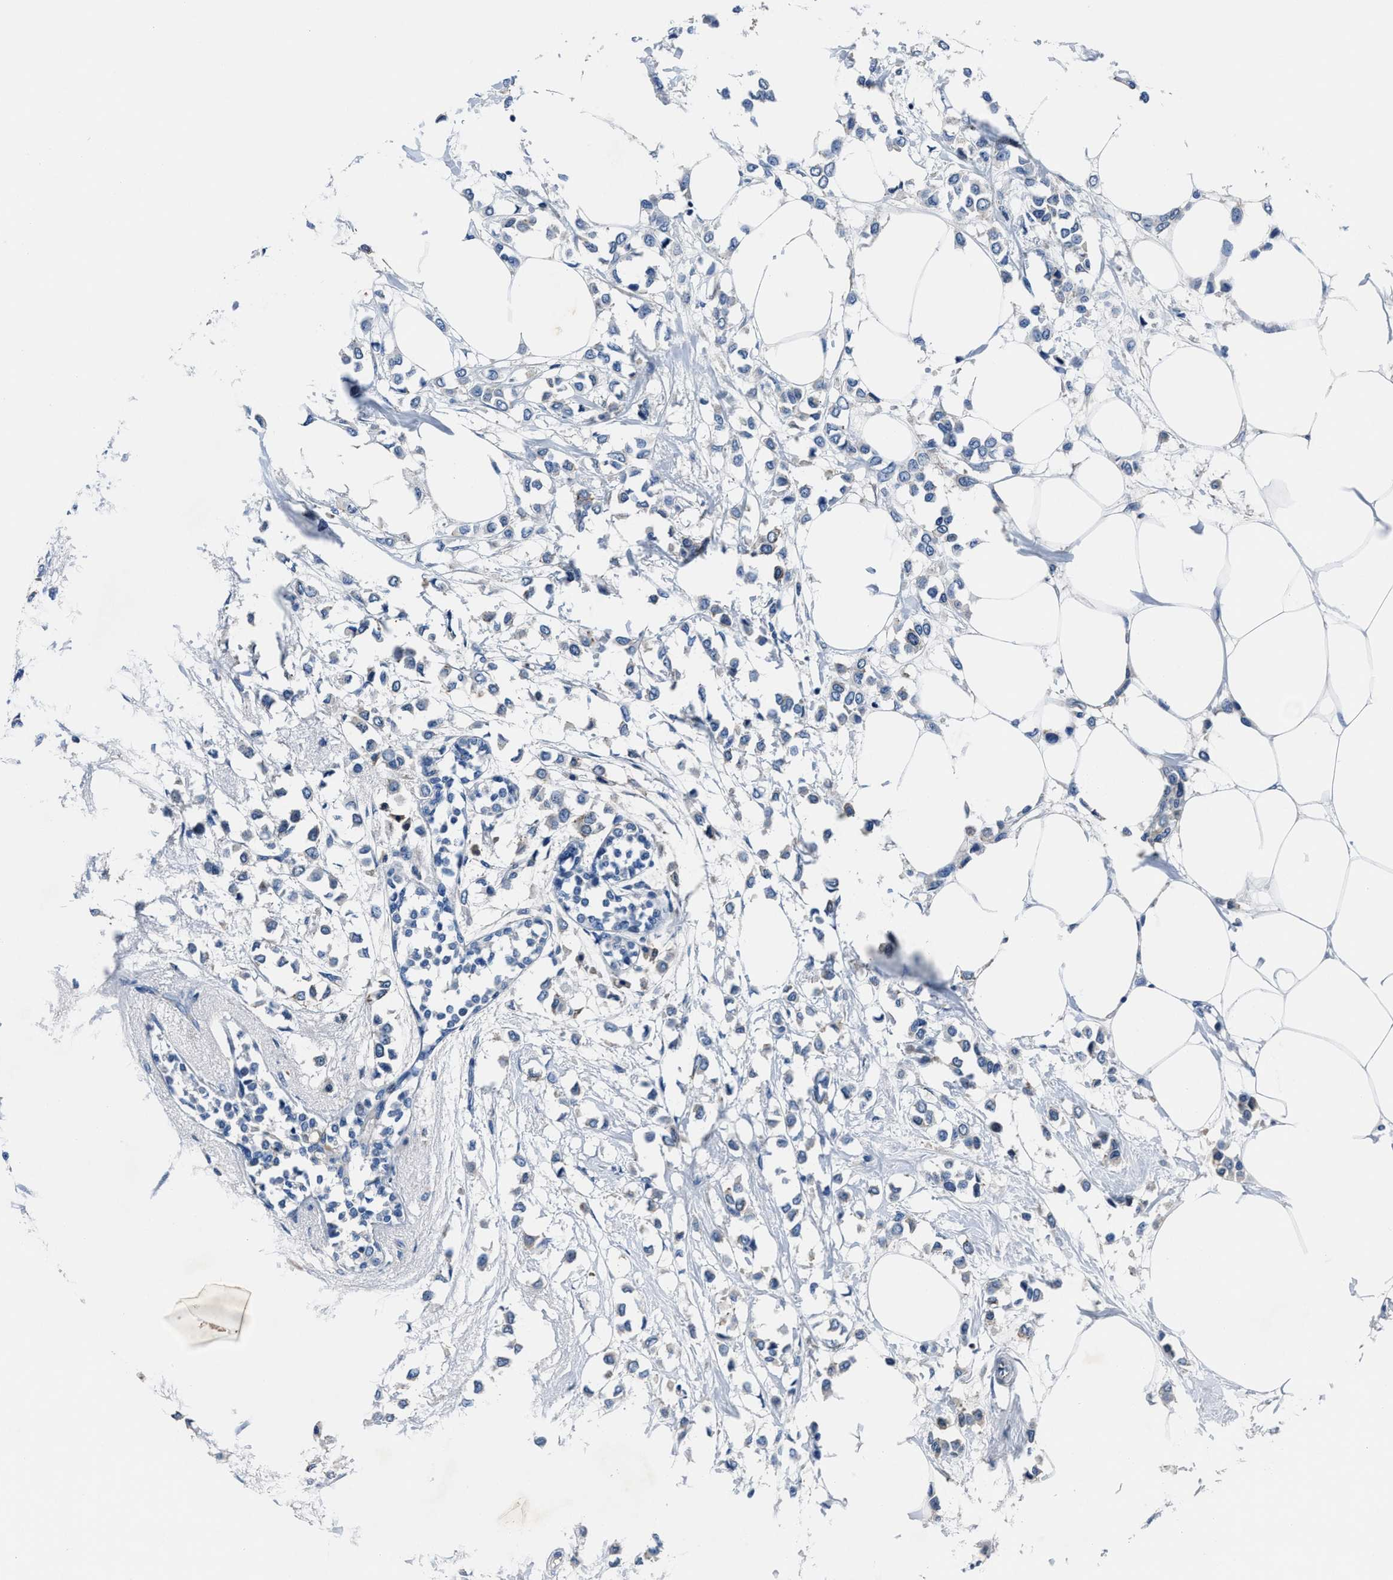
{"staining": {"intensity": "negative", "quantity": "none", "location": "none"}, "tissue": "breast cancer", "cell_type": "Tumor cells", "image_type": "cancer", "snomed": [{"axis": "morphology", "description": "Lobular carcinoma"}, {"axis": "topography", "description": "Breast"}], "caption": "Breast cancer was stained to show a protein in brown. There is no significant positivity in tumor cells.", "gene": "LMO7", "patient": {"sex": "female", "age": 51}}